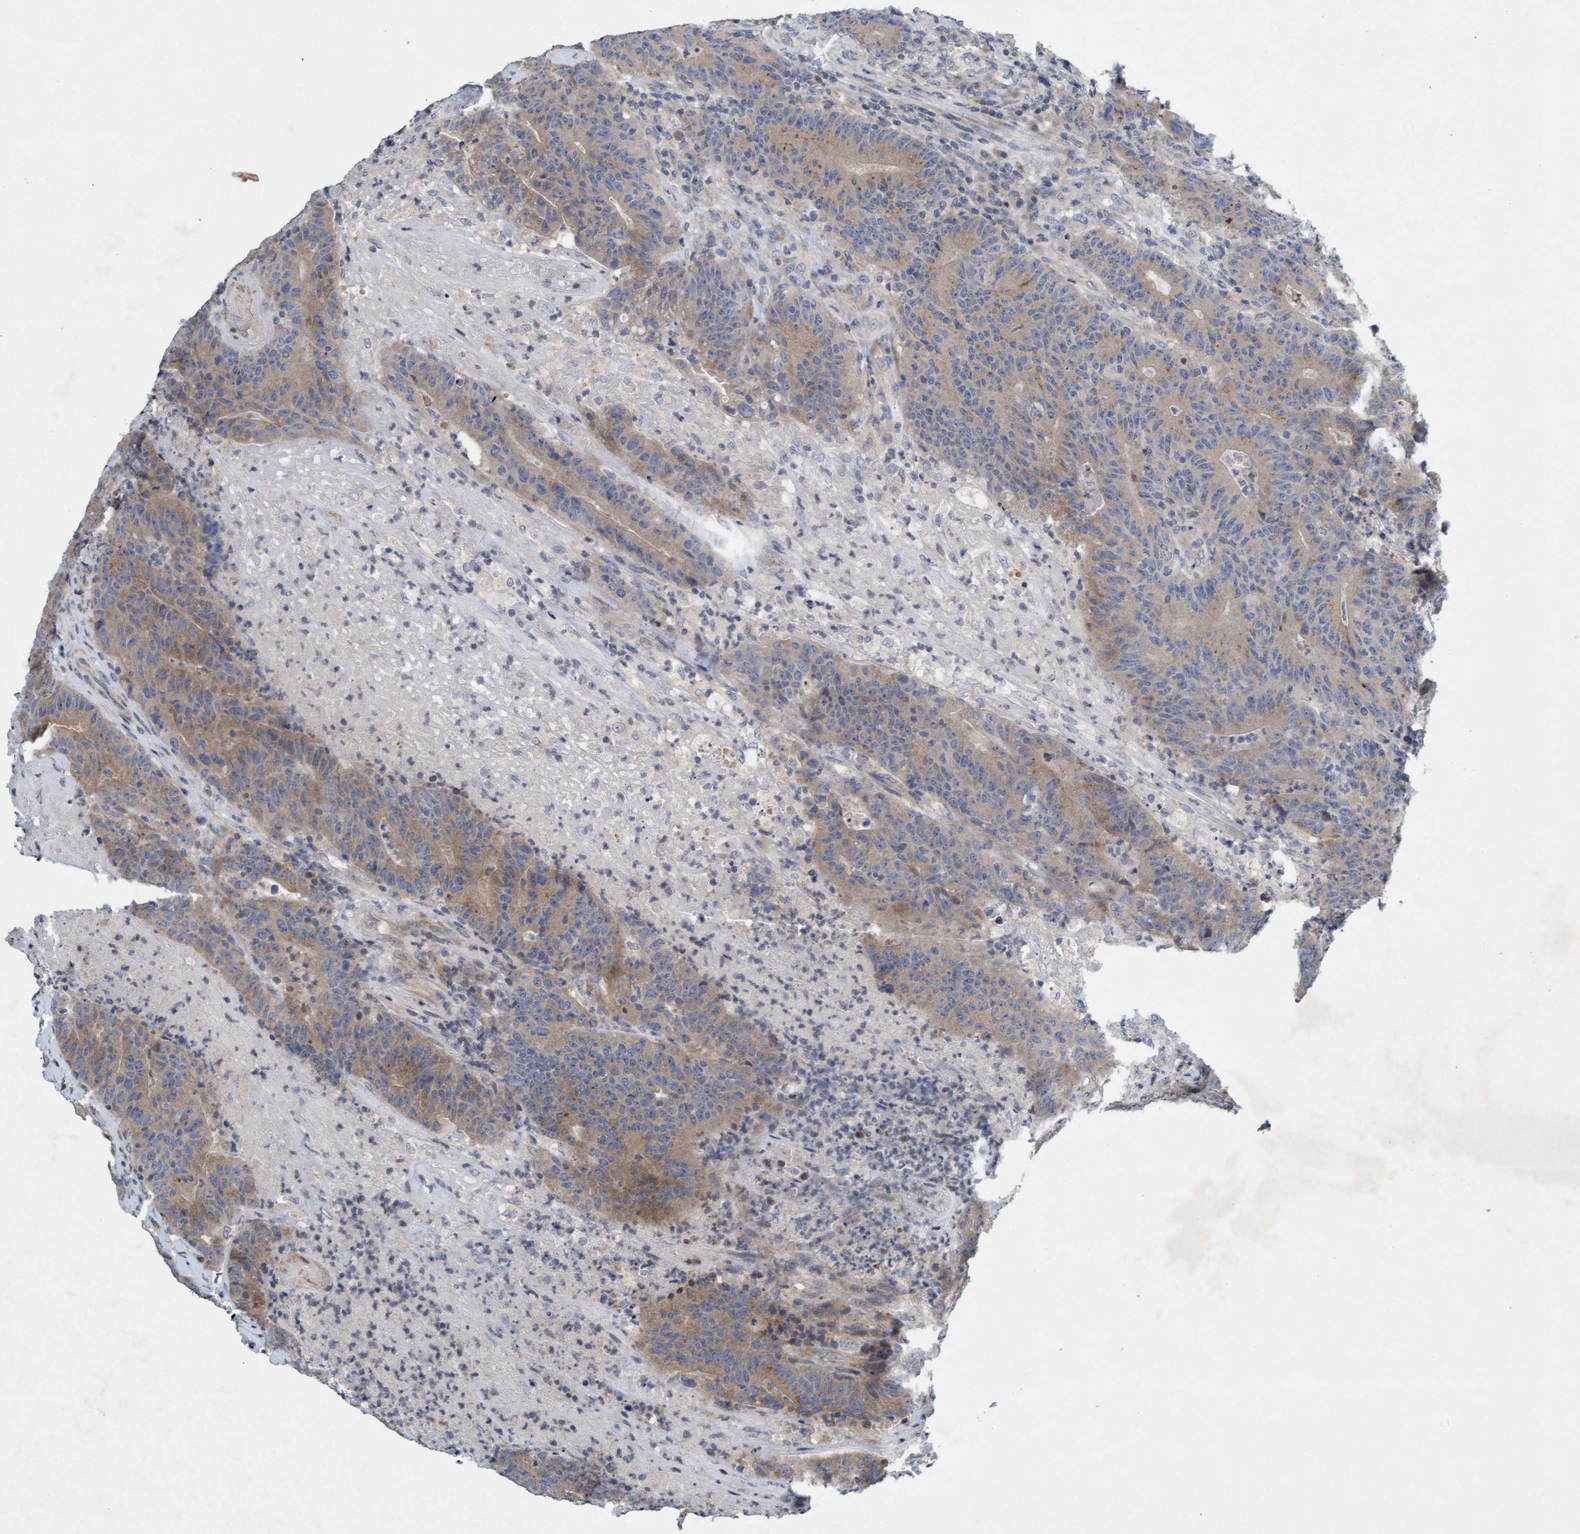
{"staining": {"intensity": "weak", "quantity": ">75%", "location": "cytoplasmic/membranous"}, "tissue": "colorectal cancer", "cell_type": "Tumor cells", "image_type": "cancer", "snomed": [{"axis": "morphology", "description": "Normal tissue, NOS"}, {"axis": "morphology", "description": "Adenocarcinoma, NOS"}, {"axis": "topography", "description": "Colon"}], "caption": "DAB immunohistochemical staining of colorectal cancer (adenocarcinoma) shows weak cytoplasmic/membranous protein positivity in approximately >75% of tumor cells.", "gene": "DDHD2", "patient": {"sex": "female", "age": 75}}